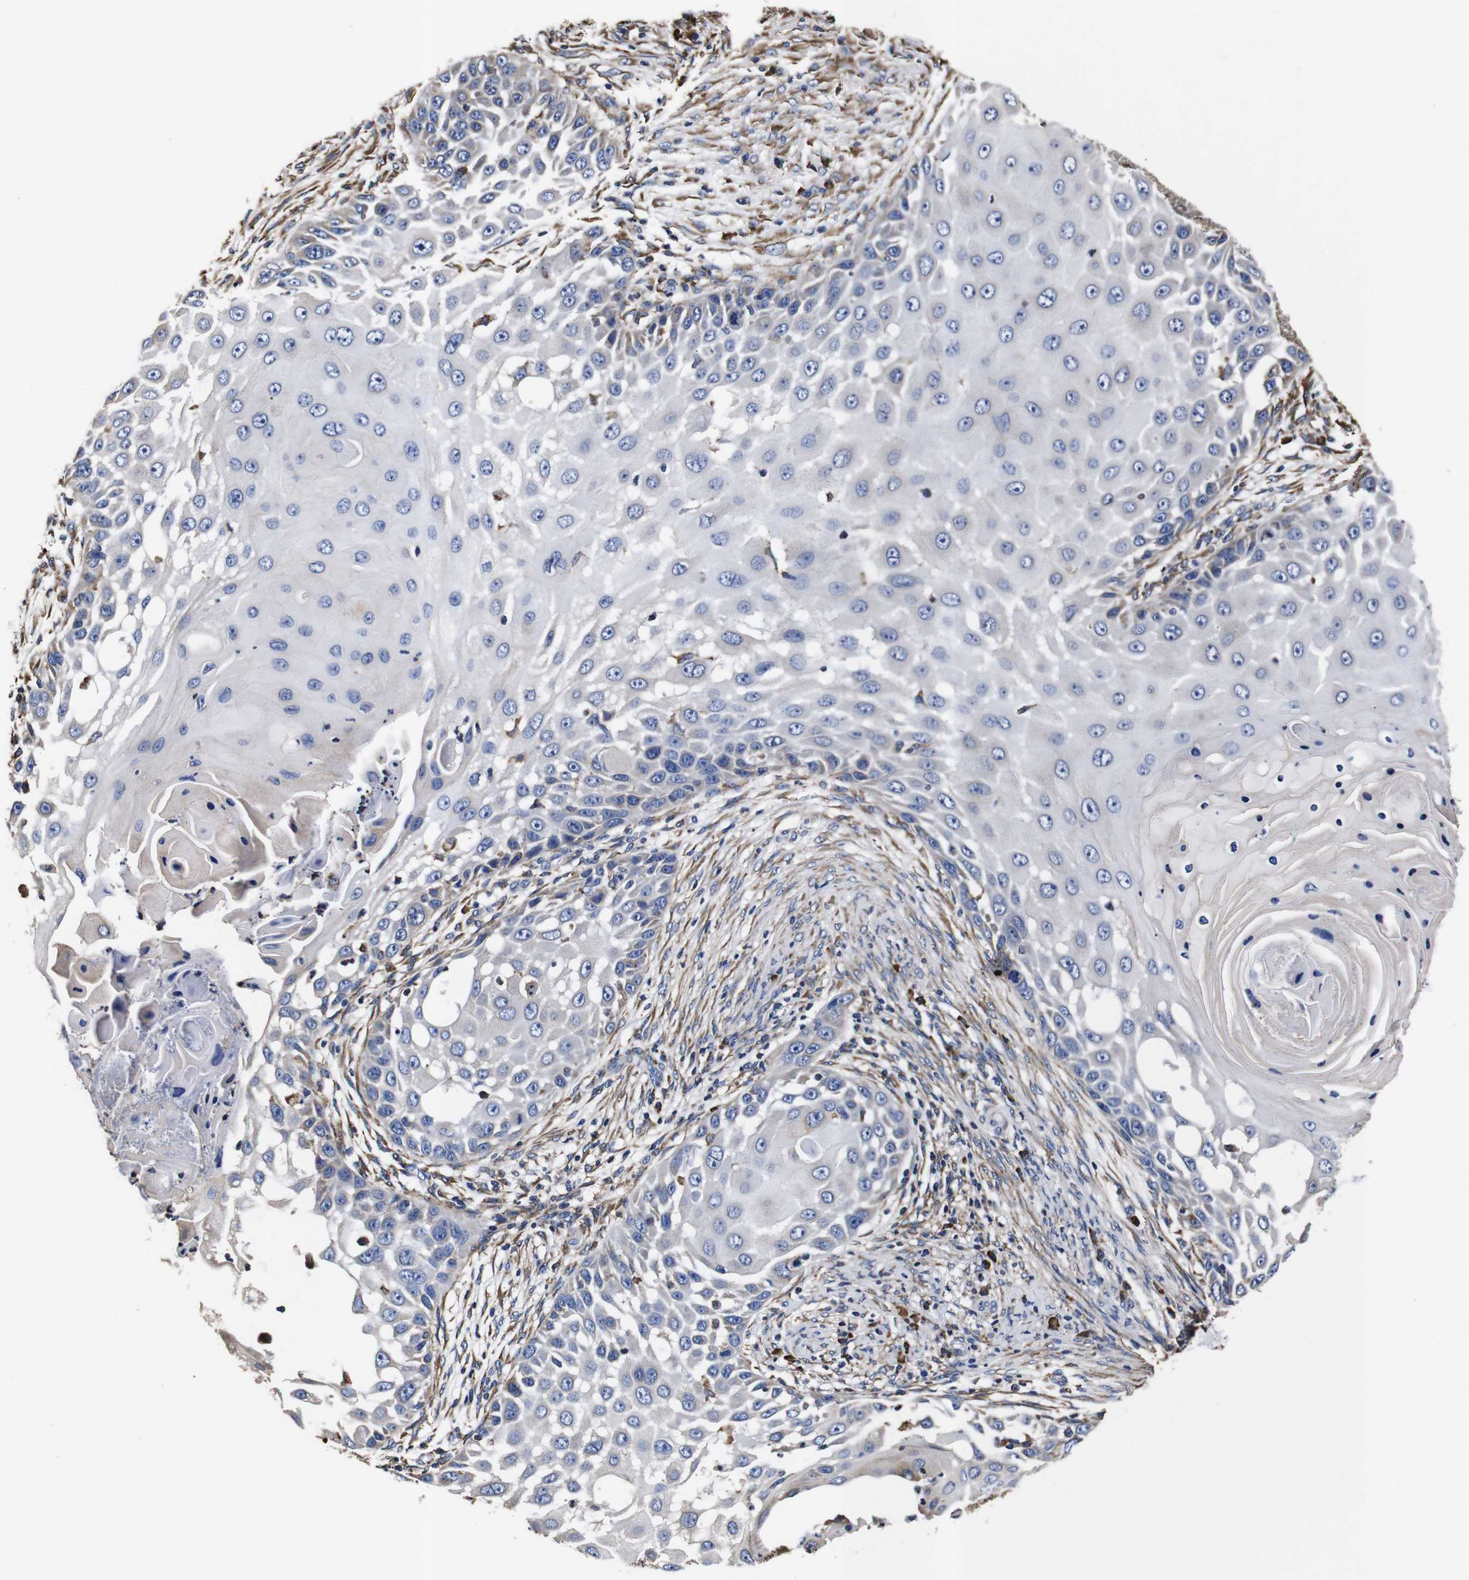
{"staining": {"intensity": "negative", "quantity": "none", "location": "none"}, "tissue": "skin cancer", "cell_type": "Tumor cells", "image_type": "cancer", "snomed": [{"axis": "morphology", "description": "Squamous cell carcinoma, NOS"}, {"axis": "topography", "description": "Skin"}], "caption": "Immunohistochemistry image of skin squamous cell carcinoma stained for a protein (brown), which shows no expression in tumor cells. Brightfield microscopy of immunohistochemistry stained with DAB (brown) and hematoxylin (blue), captured at high magnification.", "gene": "PPIB", "patient": {"sex": "female", "age": 44}}